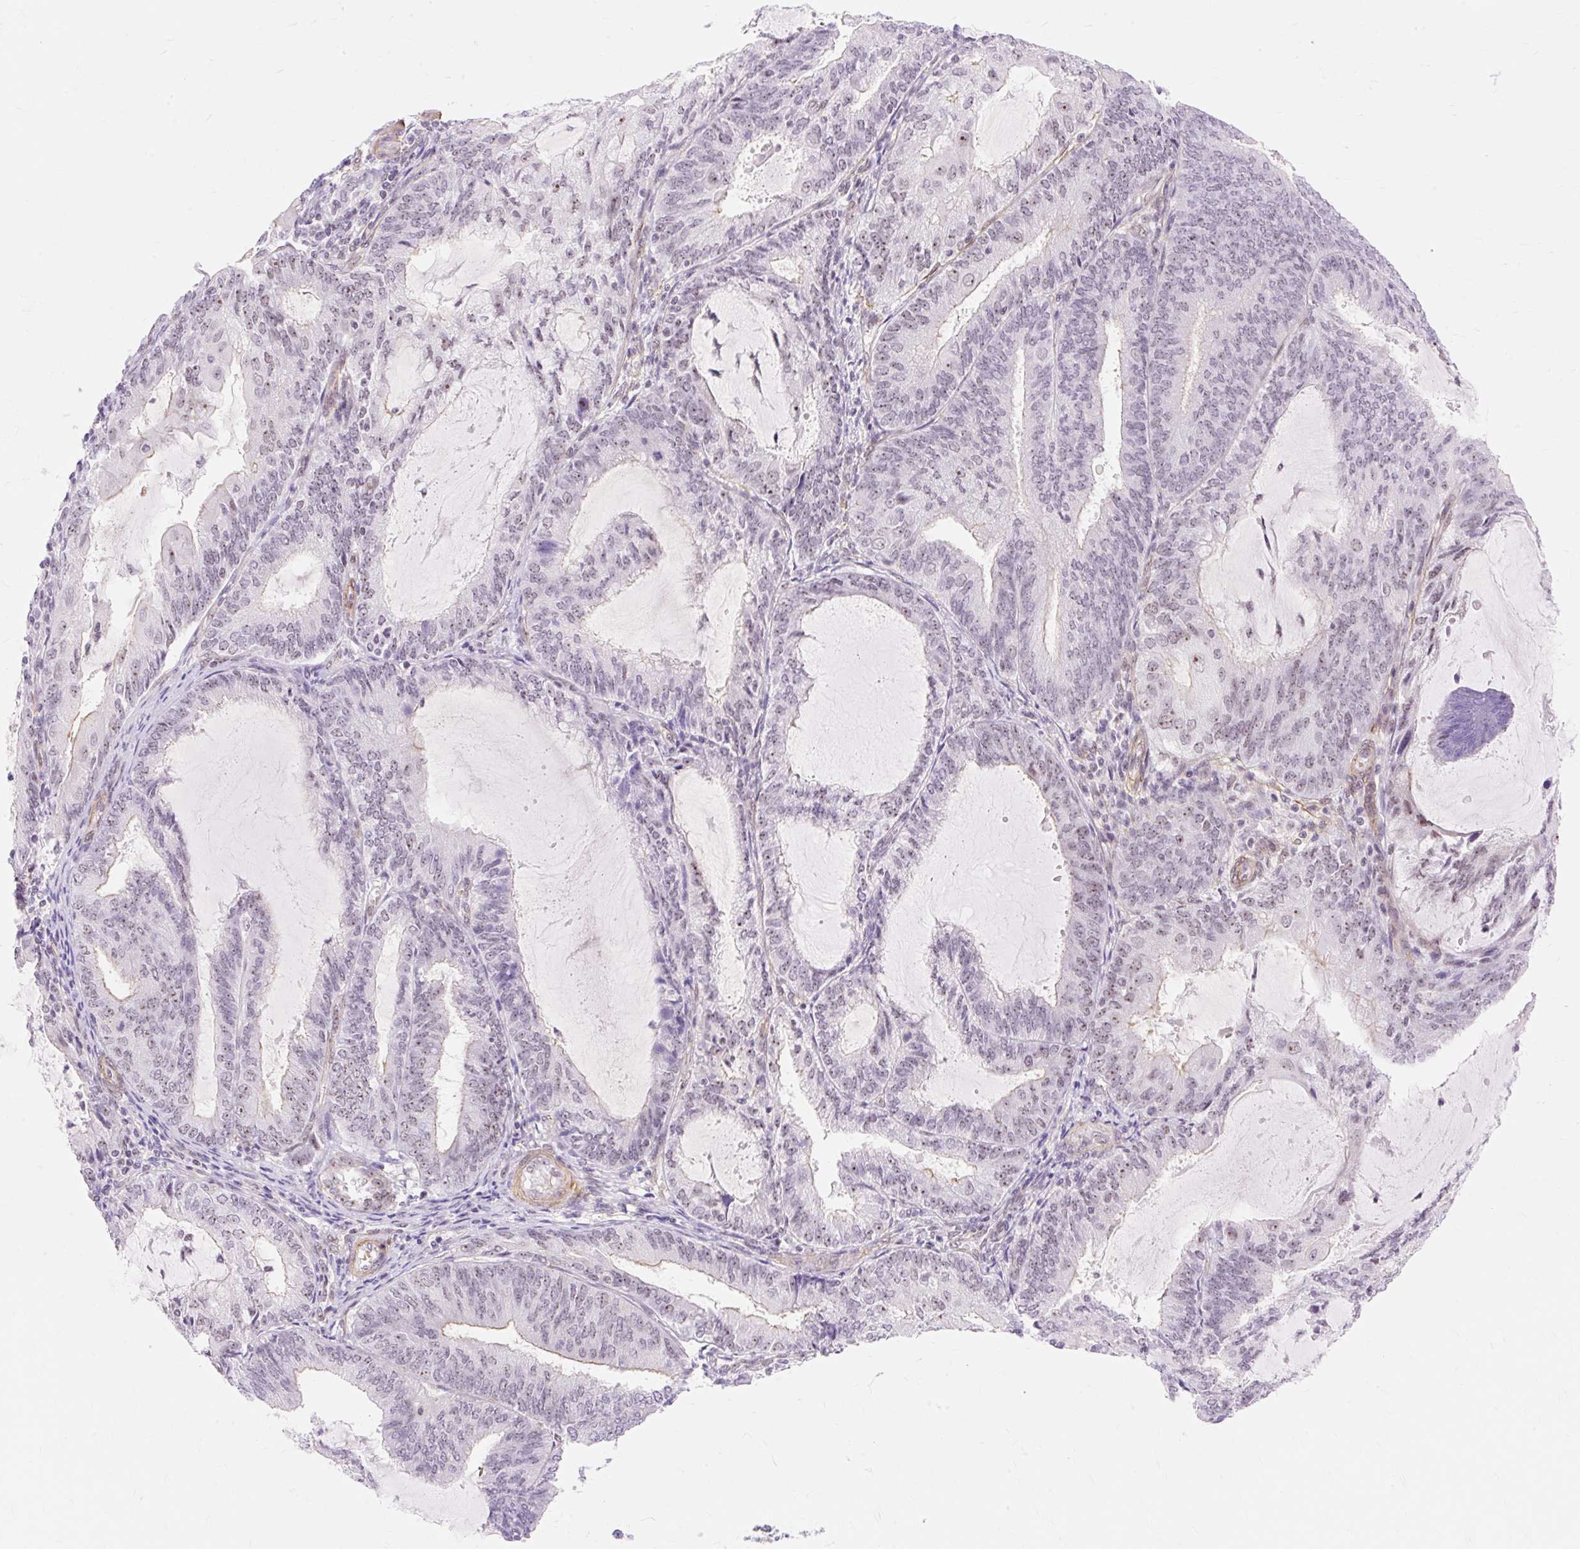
{"staining": {"intensity": "weak", "quantity": "25%-75%", "location": "nuclear"}, "tissue": "endometrial cancer", "cell_type": "Tumor cells", "image_type": "cancer", "snomed": [{"axis": "morphology", "description": "Adenocarcinoma, NOS"}, {"axis": "topography", "description": "Endometrium"}], "caption": "Immunohistochemical staining of endometrial adenocarcinoma reveals low levels of weak nuclear protein expression in about 25%-75% of tumor cells. The staining was performed using DAB to visualize the protein expression in brown, while the nuclei were stained in blue with hematoxylin (Magnification: 20x).", "gene": "OBP2A", "patient": {"sex": "female", "age": 81}}